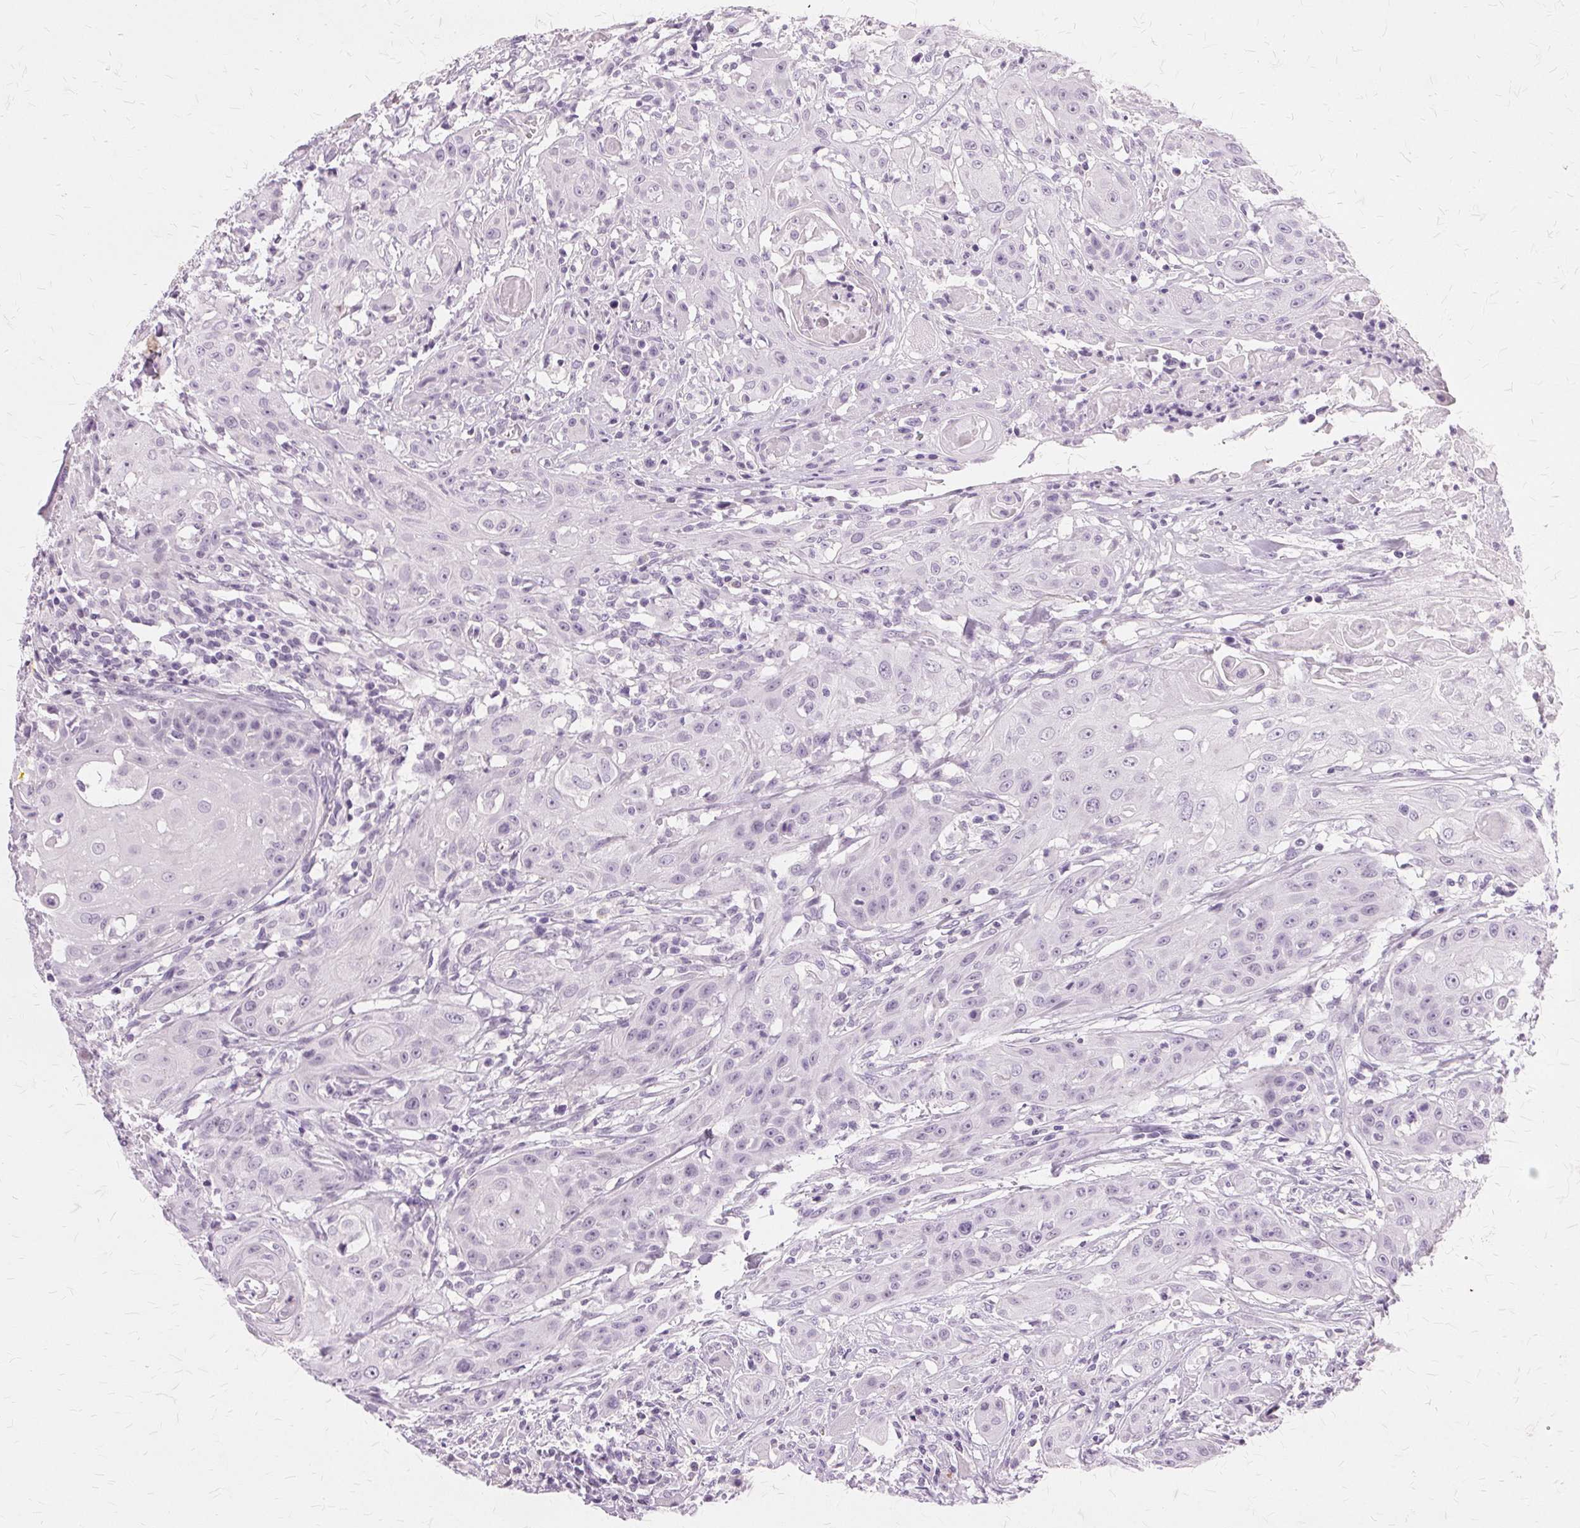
{"staining": {"intensity": "negative", "quantity": "none", "location": "none"}, "tissue": "head and neck cancer", "cell_type": "Tumor cells", "image_type": "cancer", "snomed": [{"axis": "morphology", "description": "Squamous cell carcinoma, NOS"}, {"axis": "topography", "description": "Oral tissue"}, {"axis": "topography", "description": "Head-Neck"}, {"axis": "topography", "description": "Neck, NOS"}], "caption": "An image of squamous cell carcinoma (head and neck) stained for a protein displays no brown staining in tumor cells.", "gene": "SLC45A3", "patient": {"sex": "female", "age": 55}}